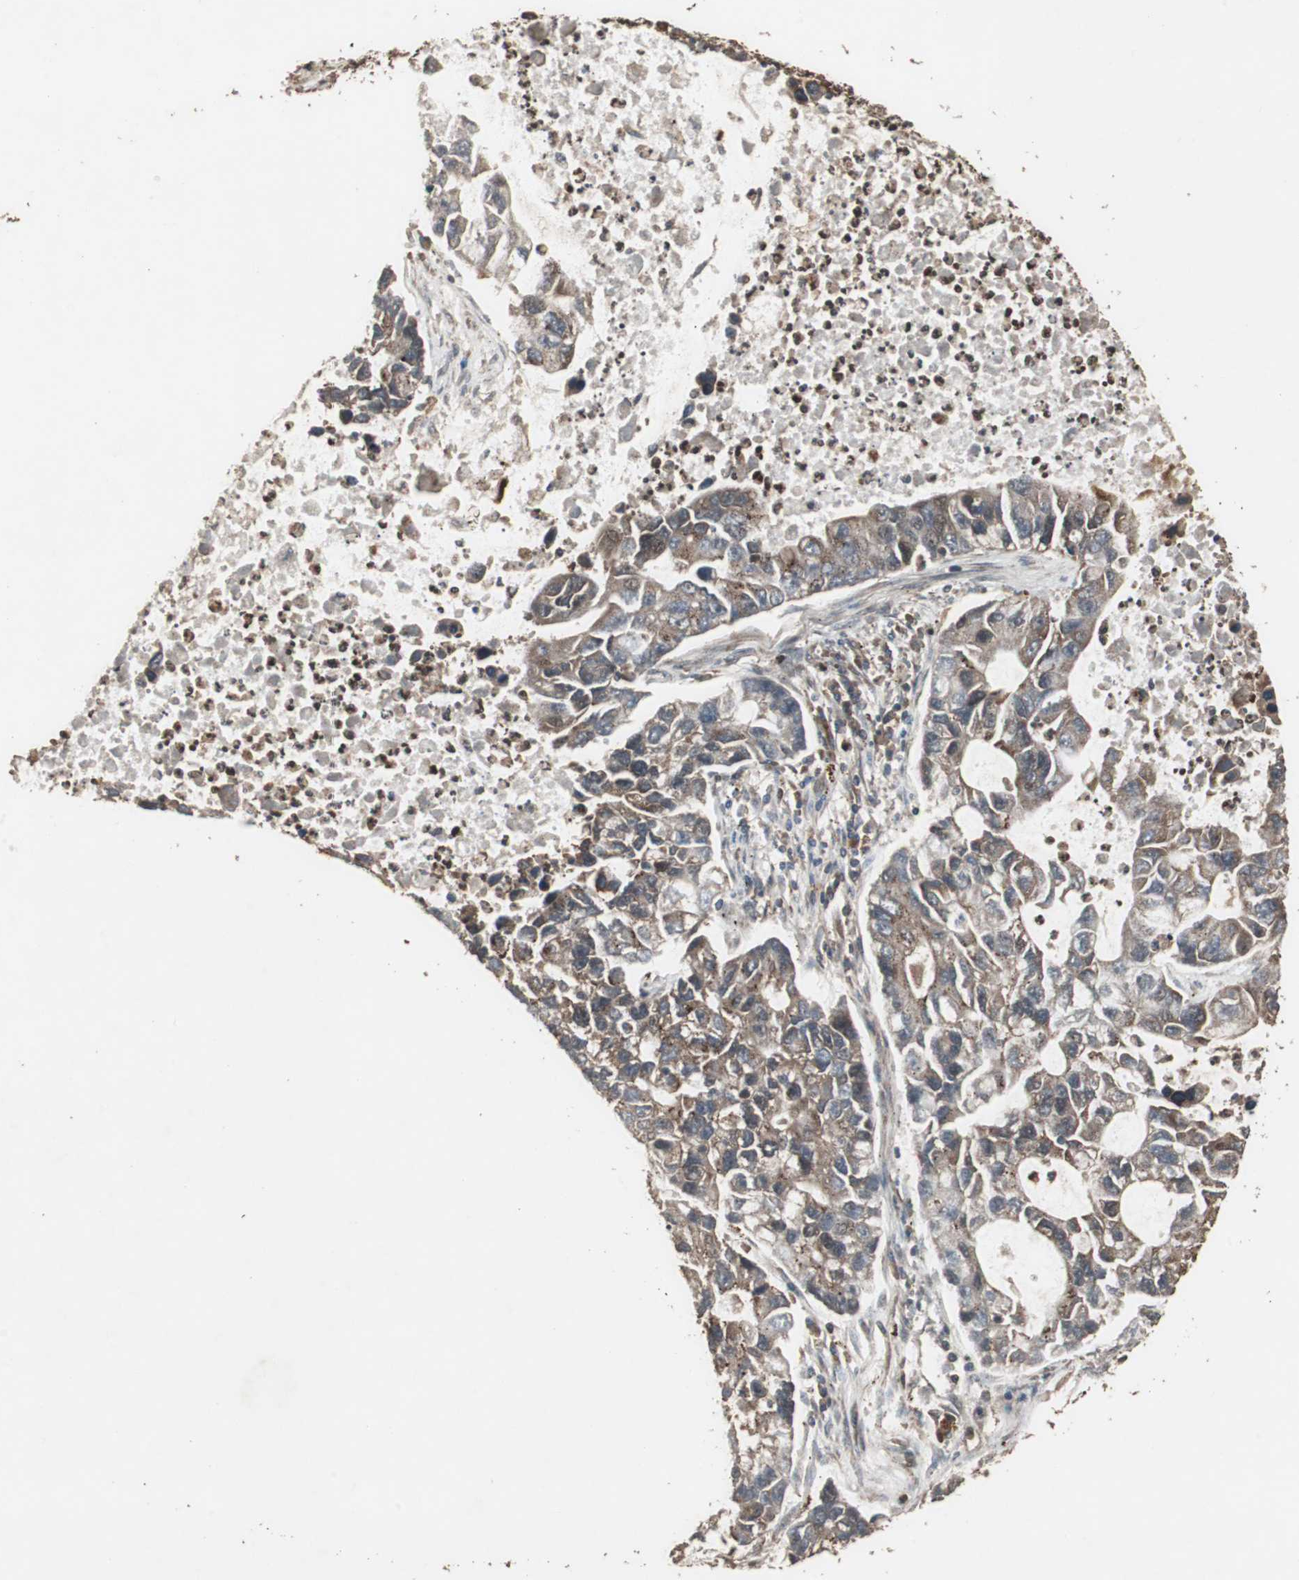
{"staining": {"intensity": "moderate", "quantity": "25%-75%", "location": "cytoplasmic/membranous"}, "tissue": "lung cancer", "cell_type": "Tumor cells", "image_type": "cancer", "snomed": [{"axis": "morphology", "description": "Adenocarcinoma, NOS"}, {"axis": "topography", "description": "Lung"}], "caption": "Tumor cells exhibit medium levels of moderate cytoplasmic/membranous expression in about 25%-75% of cells in lung adenocarcinoma.", "gene": "LAMTOR5", "patient": {"sex": "female", "age": 51}}